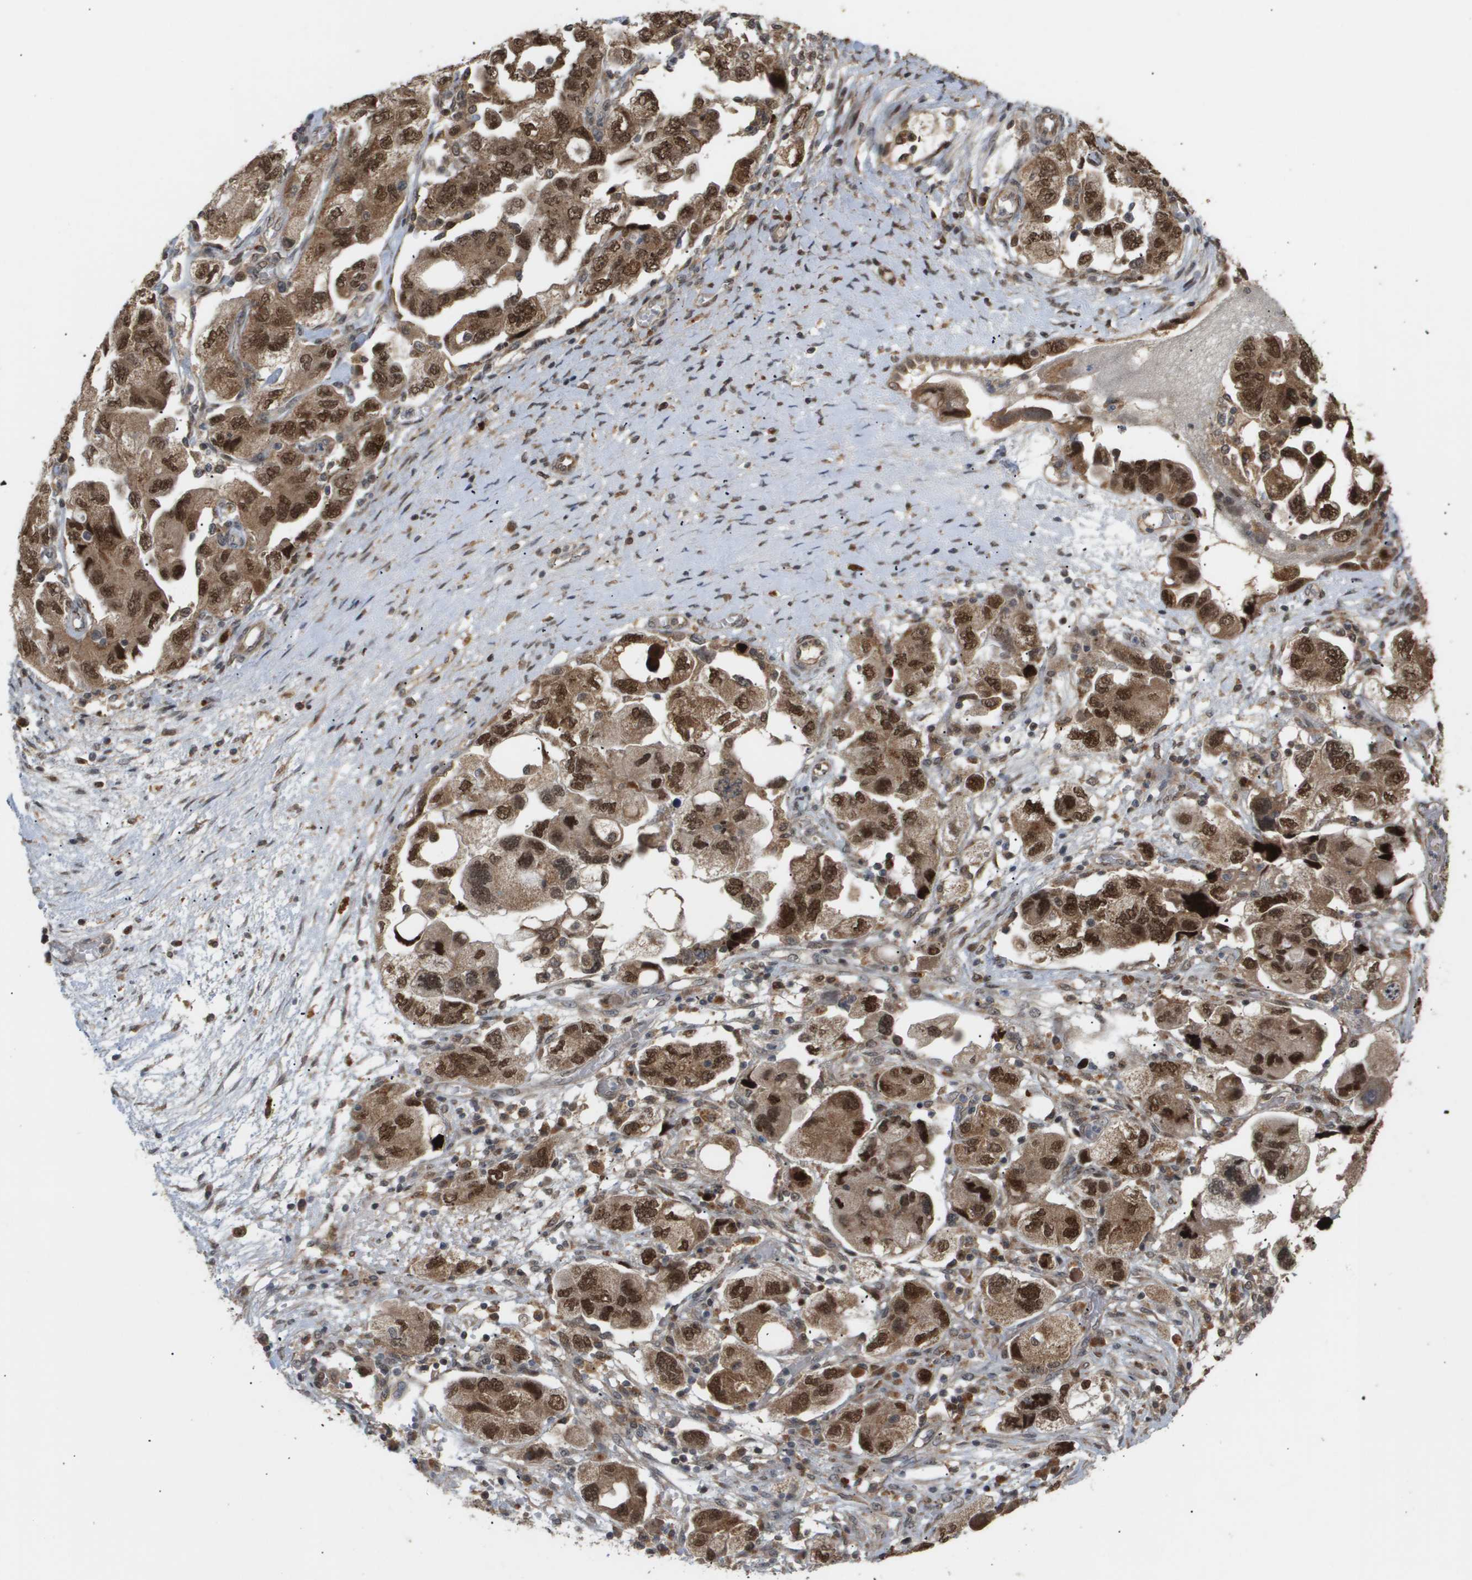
{"staining": {"intensity": "strong", "quantity": ">75%", "location": "cytoplasmic/membranous"}, "tissue": "ovarian cancer", "cell_type": "Tumor cells", "image_type": "cancer", "snomed": [{"axis": "morphology", "description": "Carcinoma, NOS"}, {"axis": "morphology", "description": "Cystadenocarcinoma, serous, NOS"}, {"axis": "topography", "description": "Ovary"}], "caption": "Ovarian carcinoma tissue exhibits strong cytoplasmic/membranous staining in about >75% of tumor cells", "gene": "PDGFB", "patient": {"sex": "female", "age": 69}}